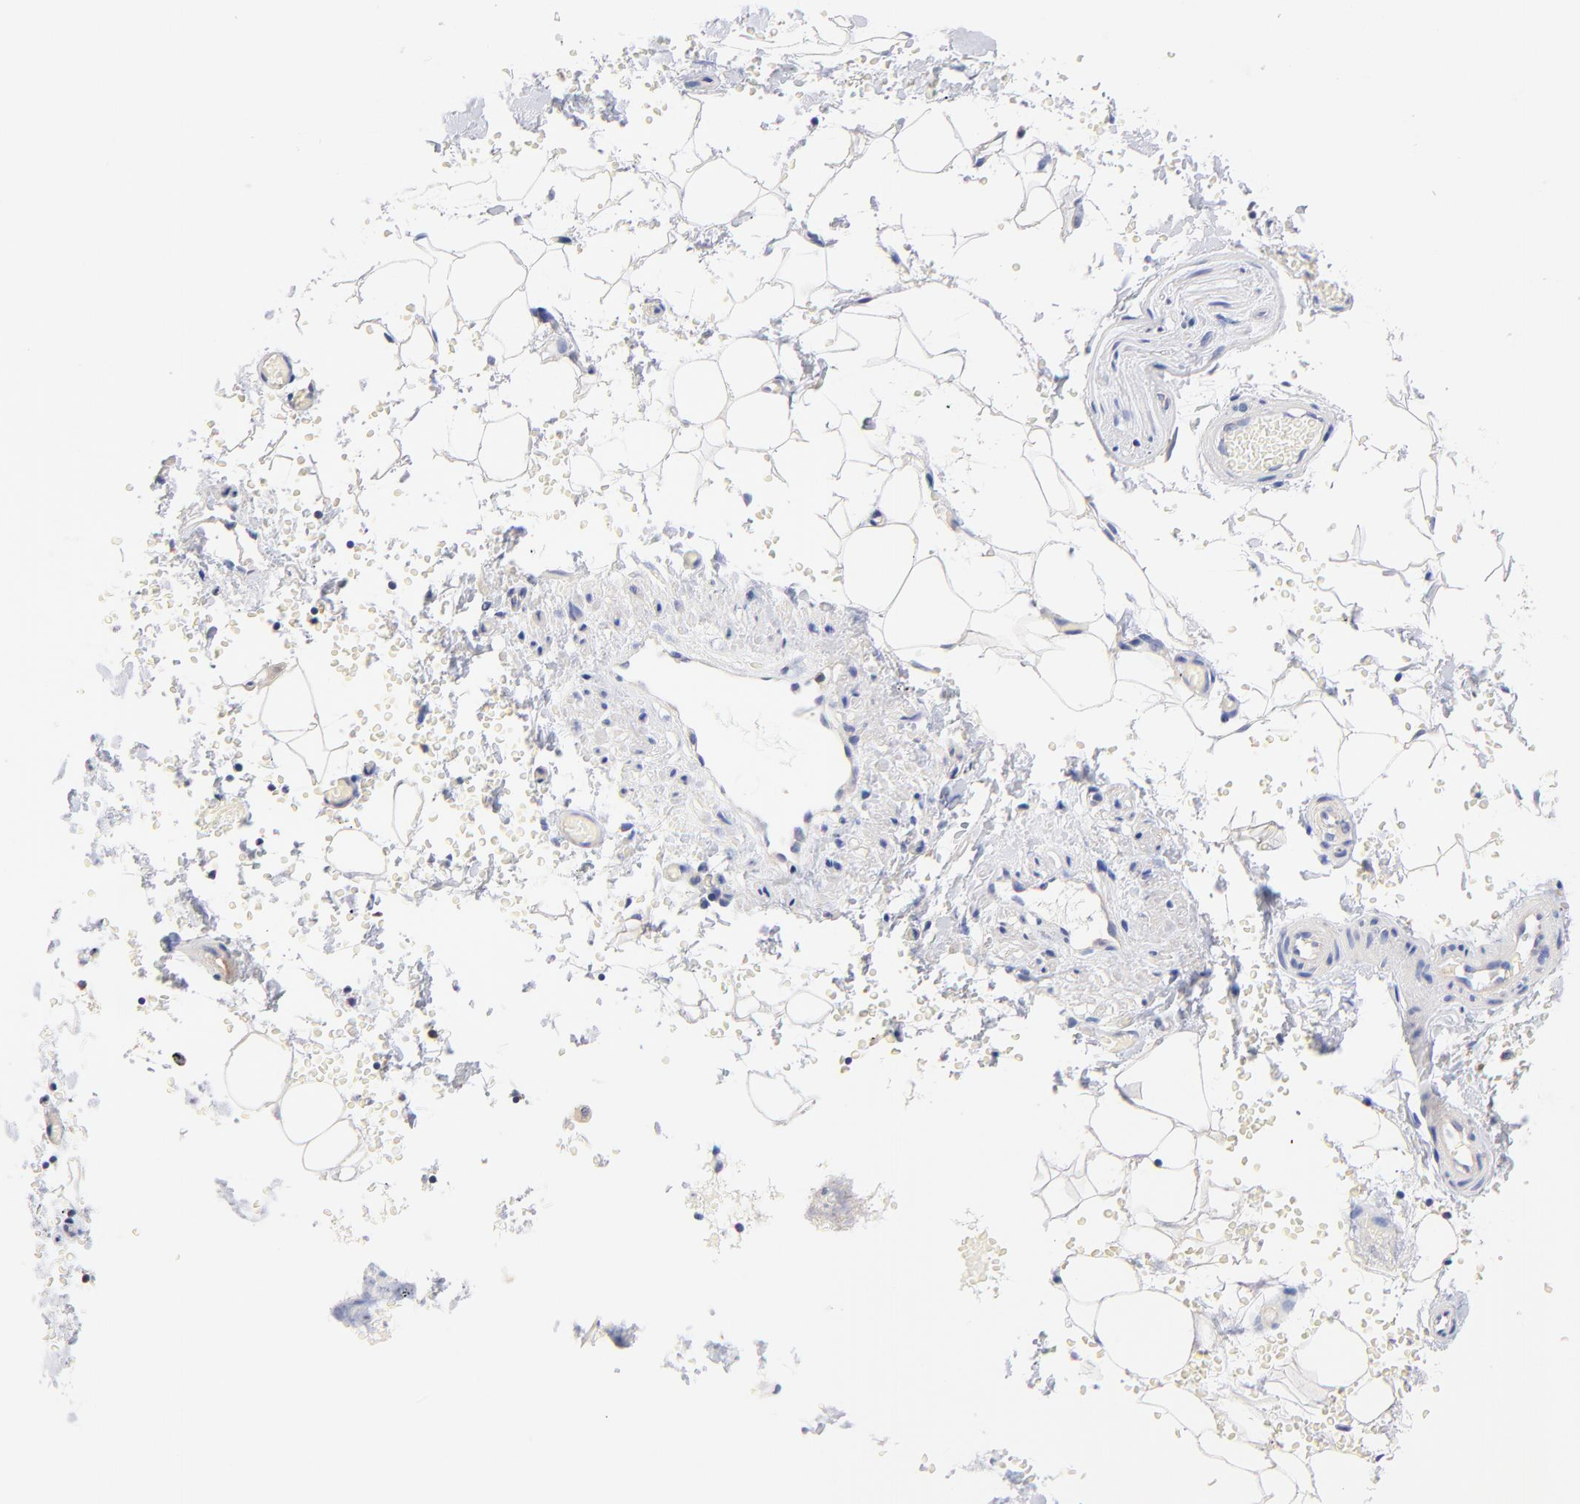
{"staining": {"intensity": "negative", "quantity": "none", "location": "none"}, "tissue": "adipose tissue", "cell_type": "Adipocytes", "image_type": "normal", "snomed": [{"axis": "morphology", "description": "Normal tissue, NOS"}, {"axis": "topography", "description": "Bronchus"}, {"axis": "topography", "description": "Lung"}], "caption": "Immunohistochemistry (IHC) image of normal adipose tissue: human adipose tissue stained with DAB (3,3'-diaminobenzidine) shows no significant protein staining in adipocytes. (DAB (3,3'-diaminobenzidine) IHC with hematoxylin counter stain).", "gene": "TNFRSF13C", "patient": {"sex": "female", "age": 56}}